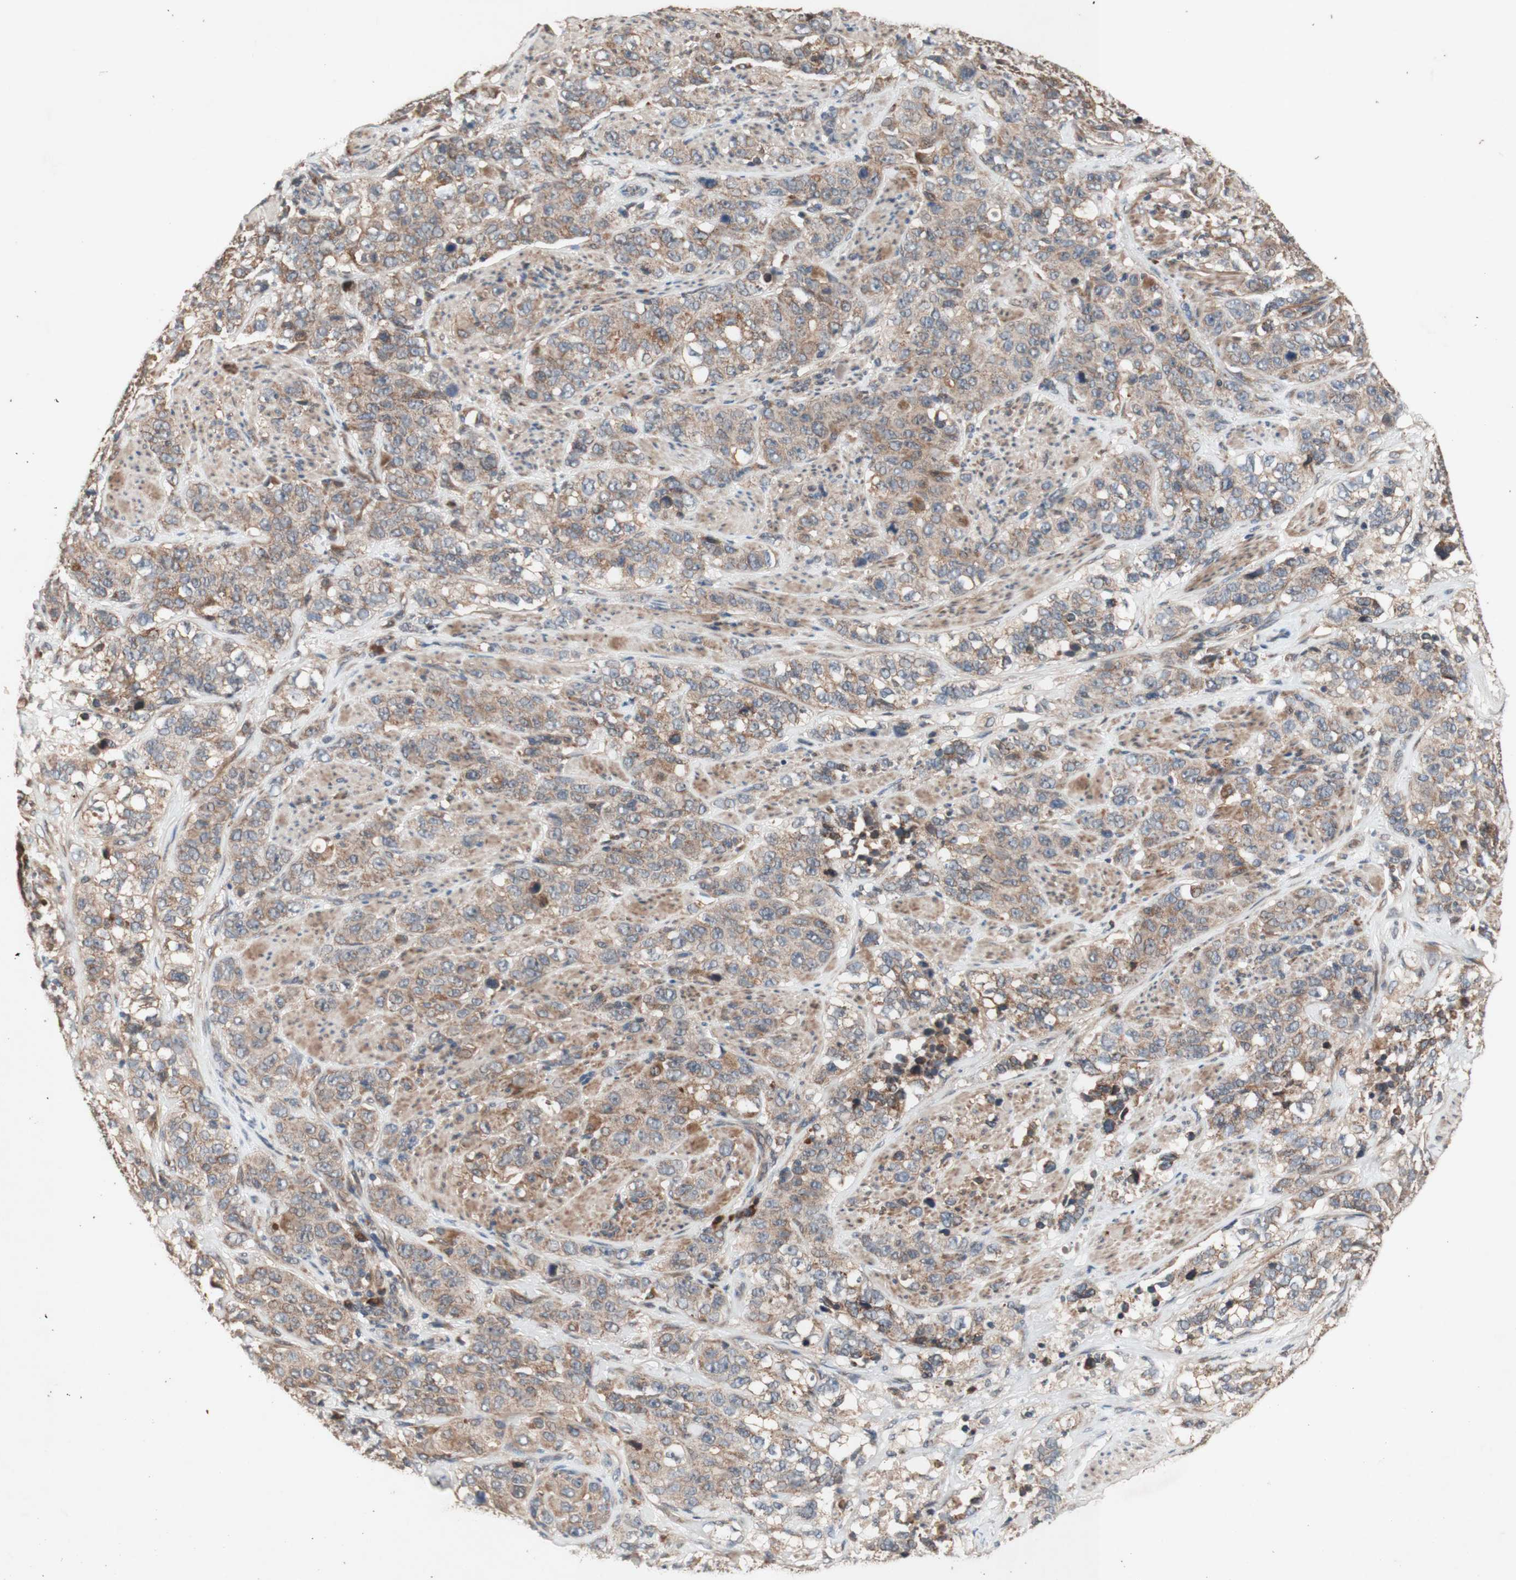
{"staining": {"intensity": "weak", "quantity": ">75%", "location": "cytoplasmic/membranous"}, "tissue": "stomach cancer", "cell_type": "Tumor cells", "image_type": "cancer", "snomed": [{"axis": "morphology", "description": "Adenocarcinoma, NOS"}, {"axis": "topography", "description": "Stomach"}], "caption": "High-power microscopy captured an immunohistochemistry photomicrograph of stomach adenocarcinoma, revealing weak cytoplasmic/membranous expression in about >75% of tumor cells.", "gene": "DDOST", "patient": {"sex": "male", "age": 48}}